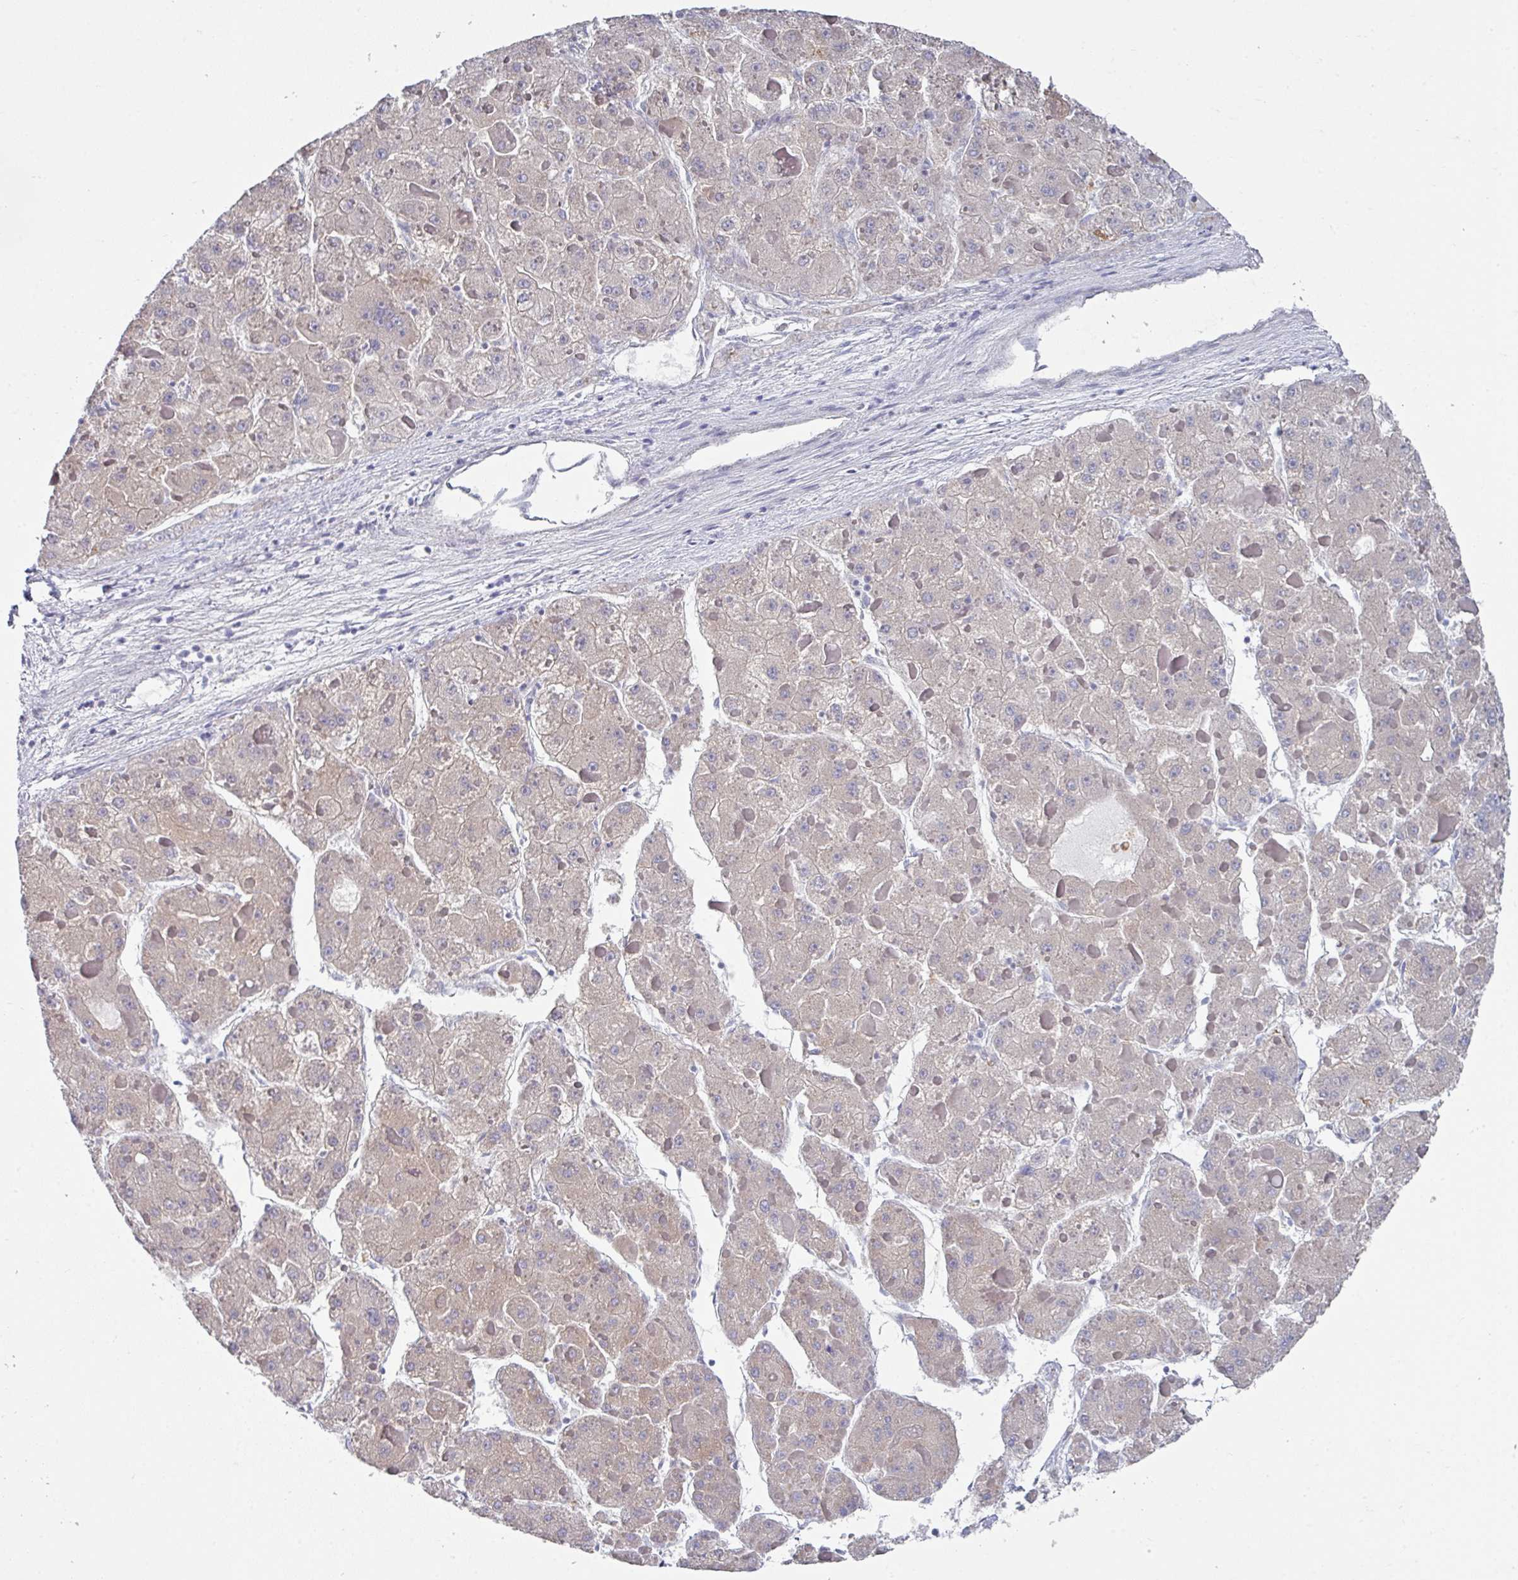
{"staining": {"intensity": "negative", "quantity": "none", "location": "none"}, "tissue": "liver cancer", "cell_type": "Tumor cells", "image_type": "cancer", "snomed": [{"axis": "morphology", "description": "Carcinoma, Hepatocellular, NOS"}, {"axis": "topography", "description": "Liver"}], "caption": "Protein analysis of liver cancer (hepatocellular carcinoma) shows no significant expression in tumor cells.", "gene": "TMED5", "patient": {"sex": "female", "age": 73}}